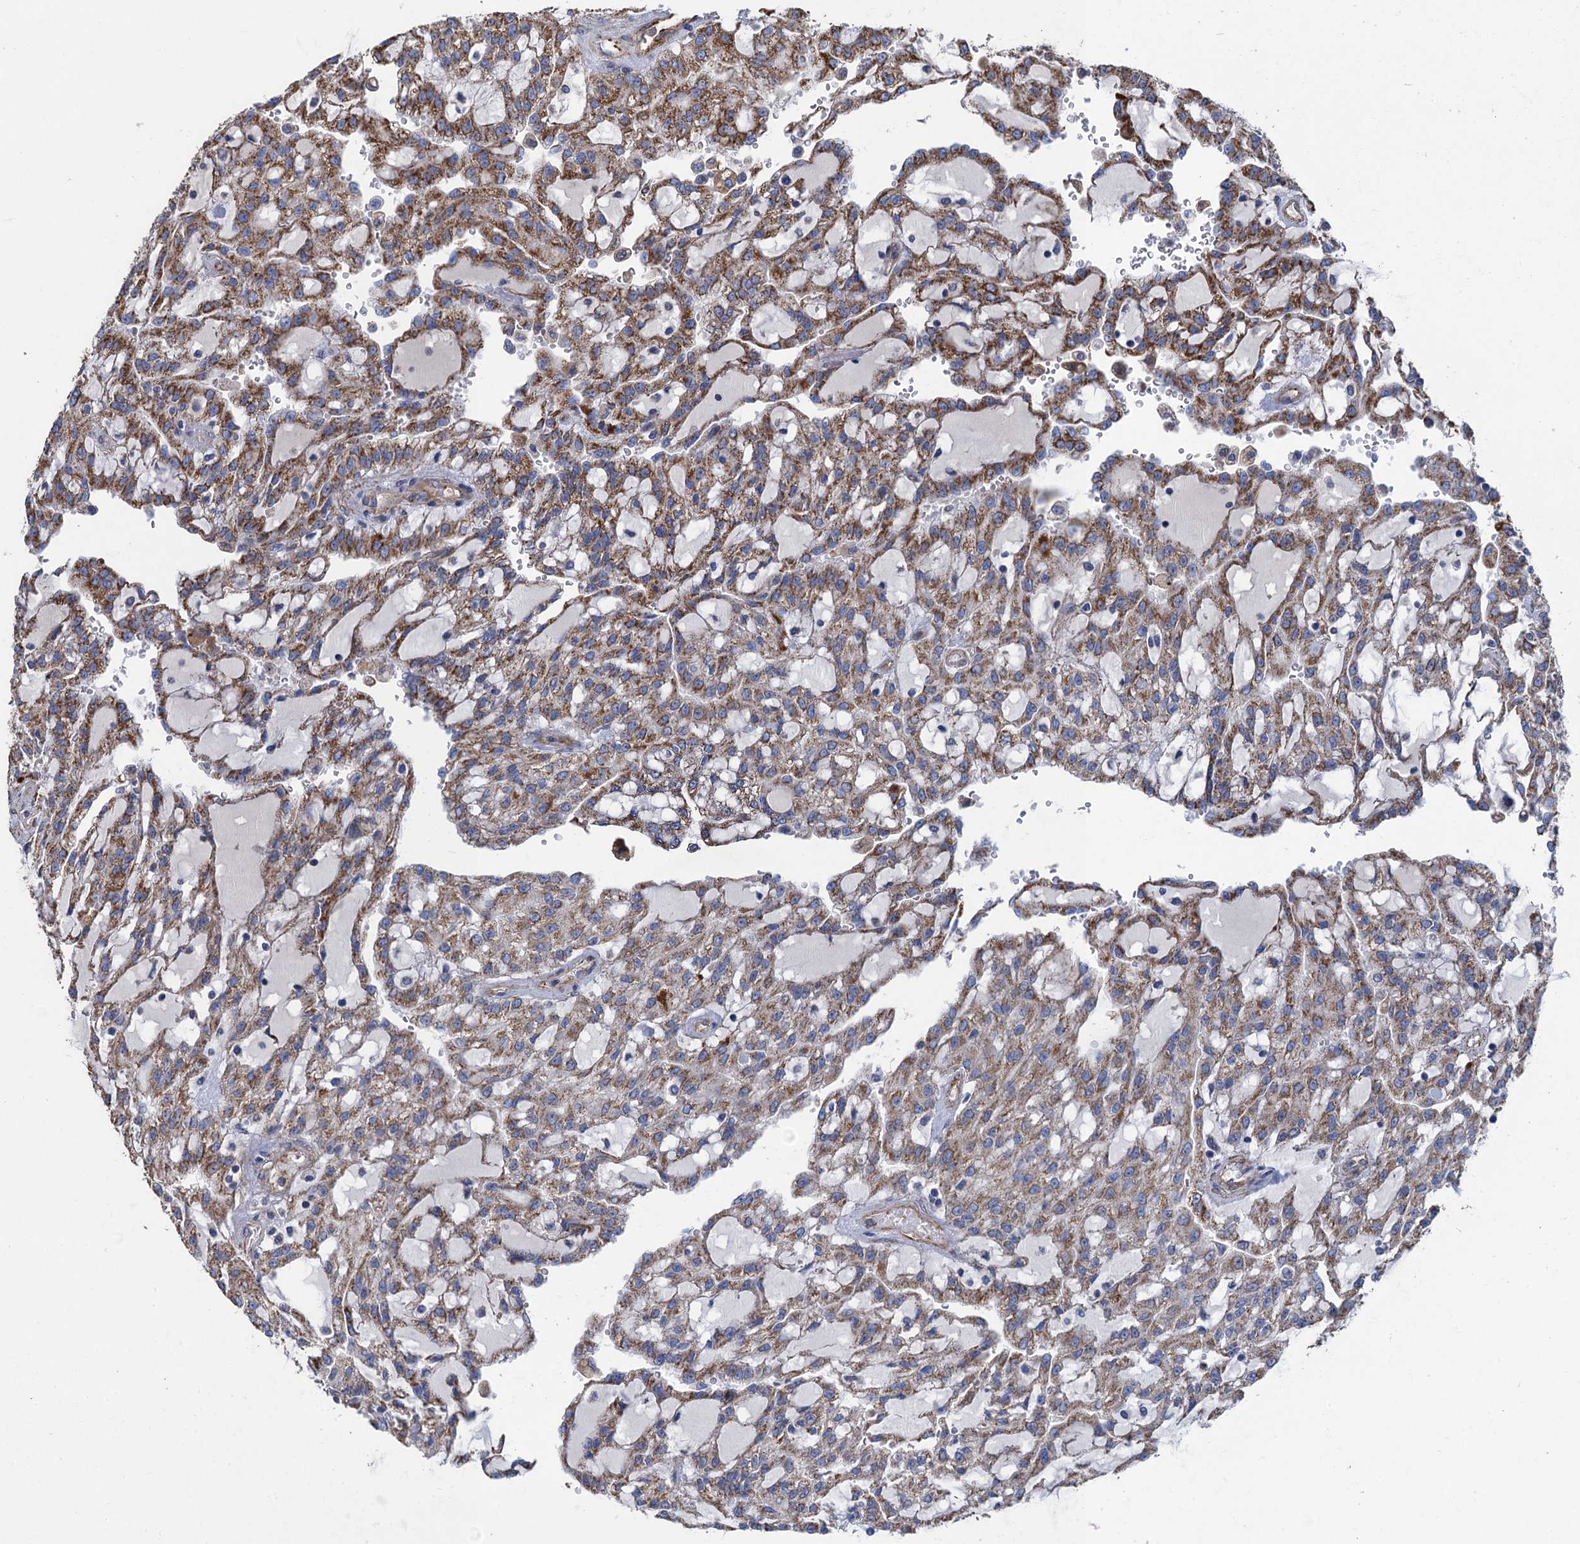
{"staining": {"intensity": "moderate", "quantity": ">75%", "location": "cytoplasmic/membranous"}, "tissue": "renal cancer", "cell_type": "Tumor cells", "image_type": "cancer", "snomed": [{"axis": "morphology", "description": "Adenocarcinoma, NOS"}, {"axis": "topography", "description": "Kidney"}], "caption": "Renal cancer (adenocarcinoma) stained with DAB IHC demonstrates medium levels of moderate cytoplasmic/membranous positivity in about >75% of tumor cells.", "gene": "GCSH", "patient": {"sex": "male", "age": 63}}